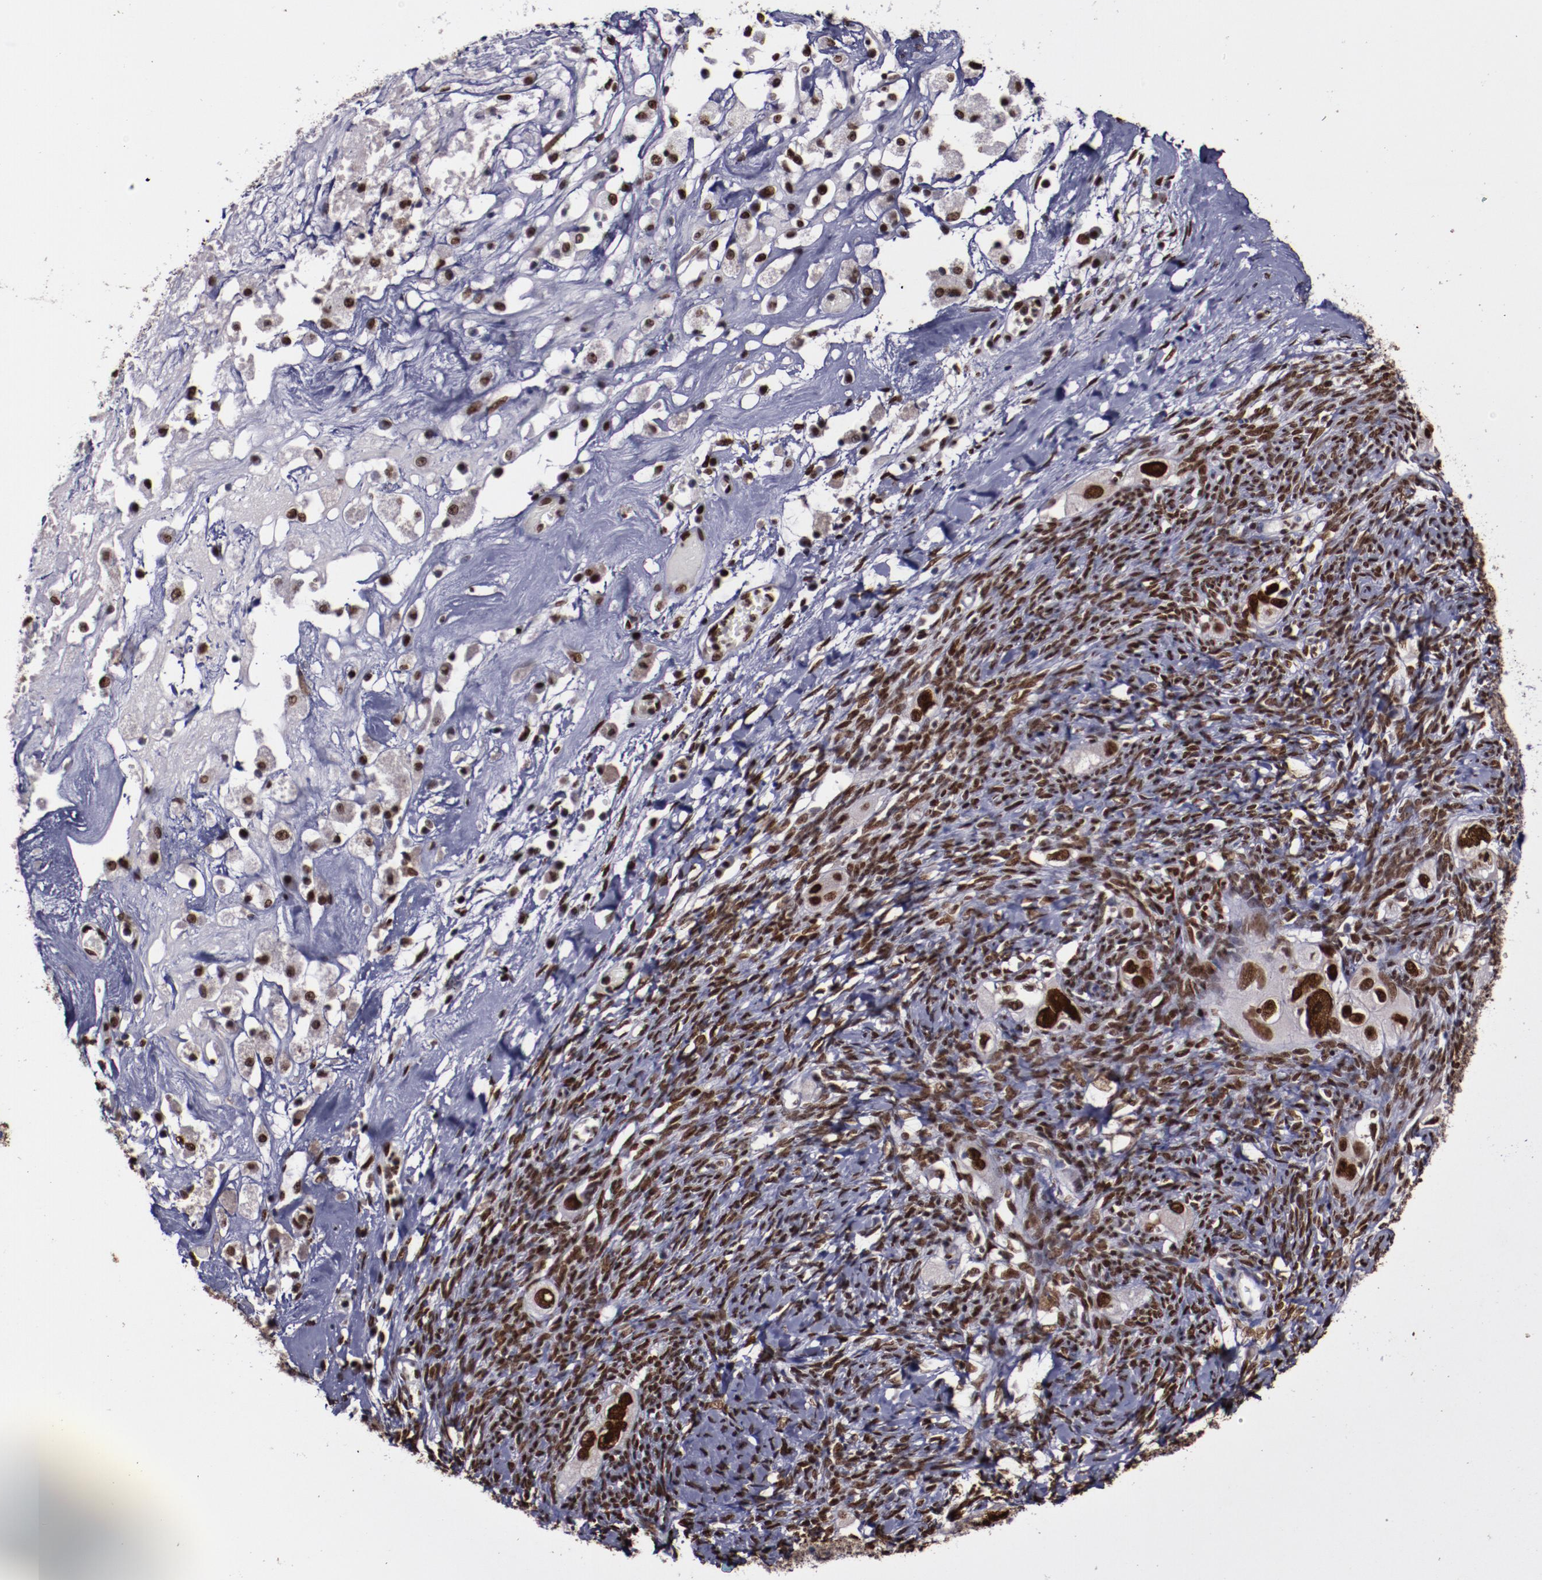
{"staining": {"intensity": "moderate", "quantity": ">75%", "location": "nuclear"}, "tissue": "ovarian cancer", "cell_type": "Tumor cells", "image_type": "cancer", "snomed": [{"axis": "morphology", "description": "Normal tissue, NOS"}, {"axis": "morphology", "description": "Cystadenocarcinoma, serous, NOS"}, {"axis": "topography", "description": "Ovary"}], "caption": "Ovarian serous cystadenocarcinoma stained for a protein (brown) exhibits moderate nuclear positive positivity in approximately >75% of tumor cells.", "gene": "APEX1", "patient": {"sex": "female", "age": 62}}